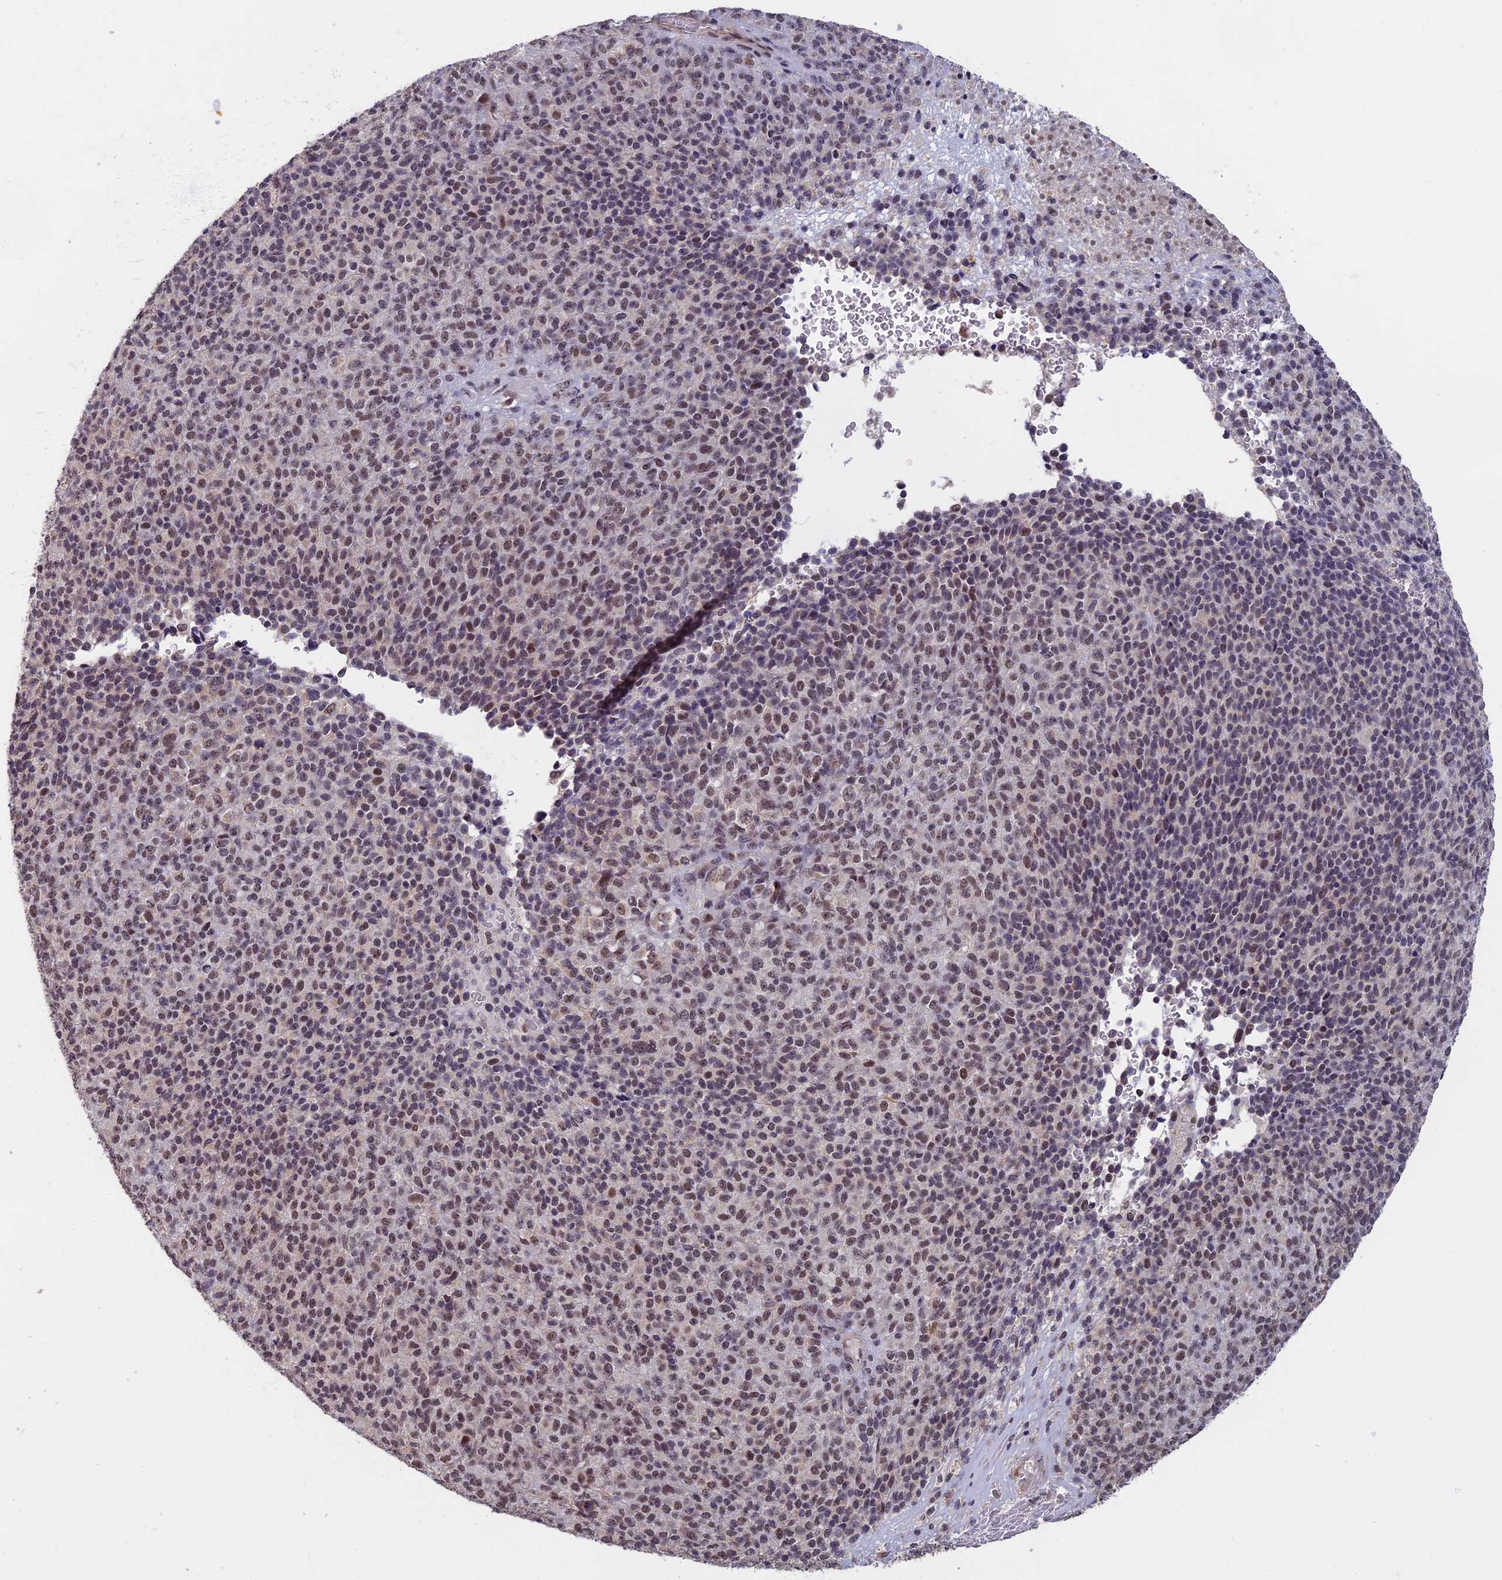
{"staining": {"intensity": "moderate", "quantity": ">75%", "location": "nuclear"}, "tissue": "melanoma", "cell_type": "Tumor cells", "image_type": "cancer", "snomed": [{"axis": "morphology", "description": "Malignant melanoma, Metastatic site"}, {"axis": "topography", "description": "Brain"}], "caption": "Immunohistochemical staining of human malignant melanoma (metastatic site) displays moderate nuclear protein positivity in approximately >75% of tumor cells. (DAB (3,3'-diaminobenzidine) IHC, brown staining for protein, blue staining for nuclei).", "gene": "MORF4L1", "patient": {"sex": "female", "age": 56}}